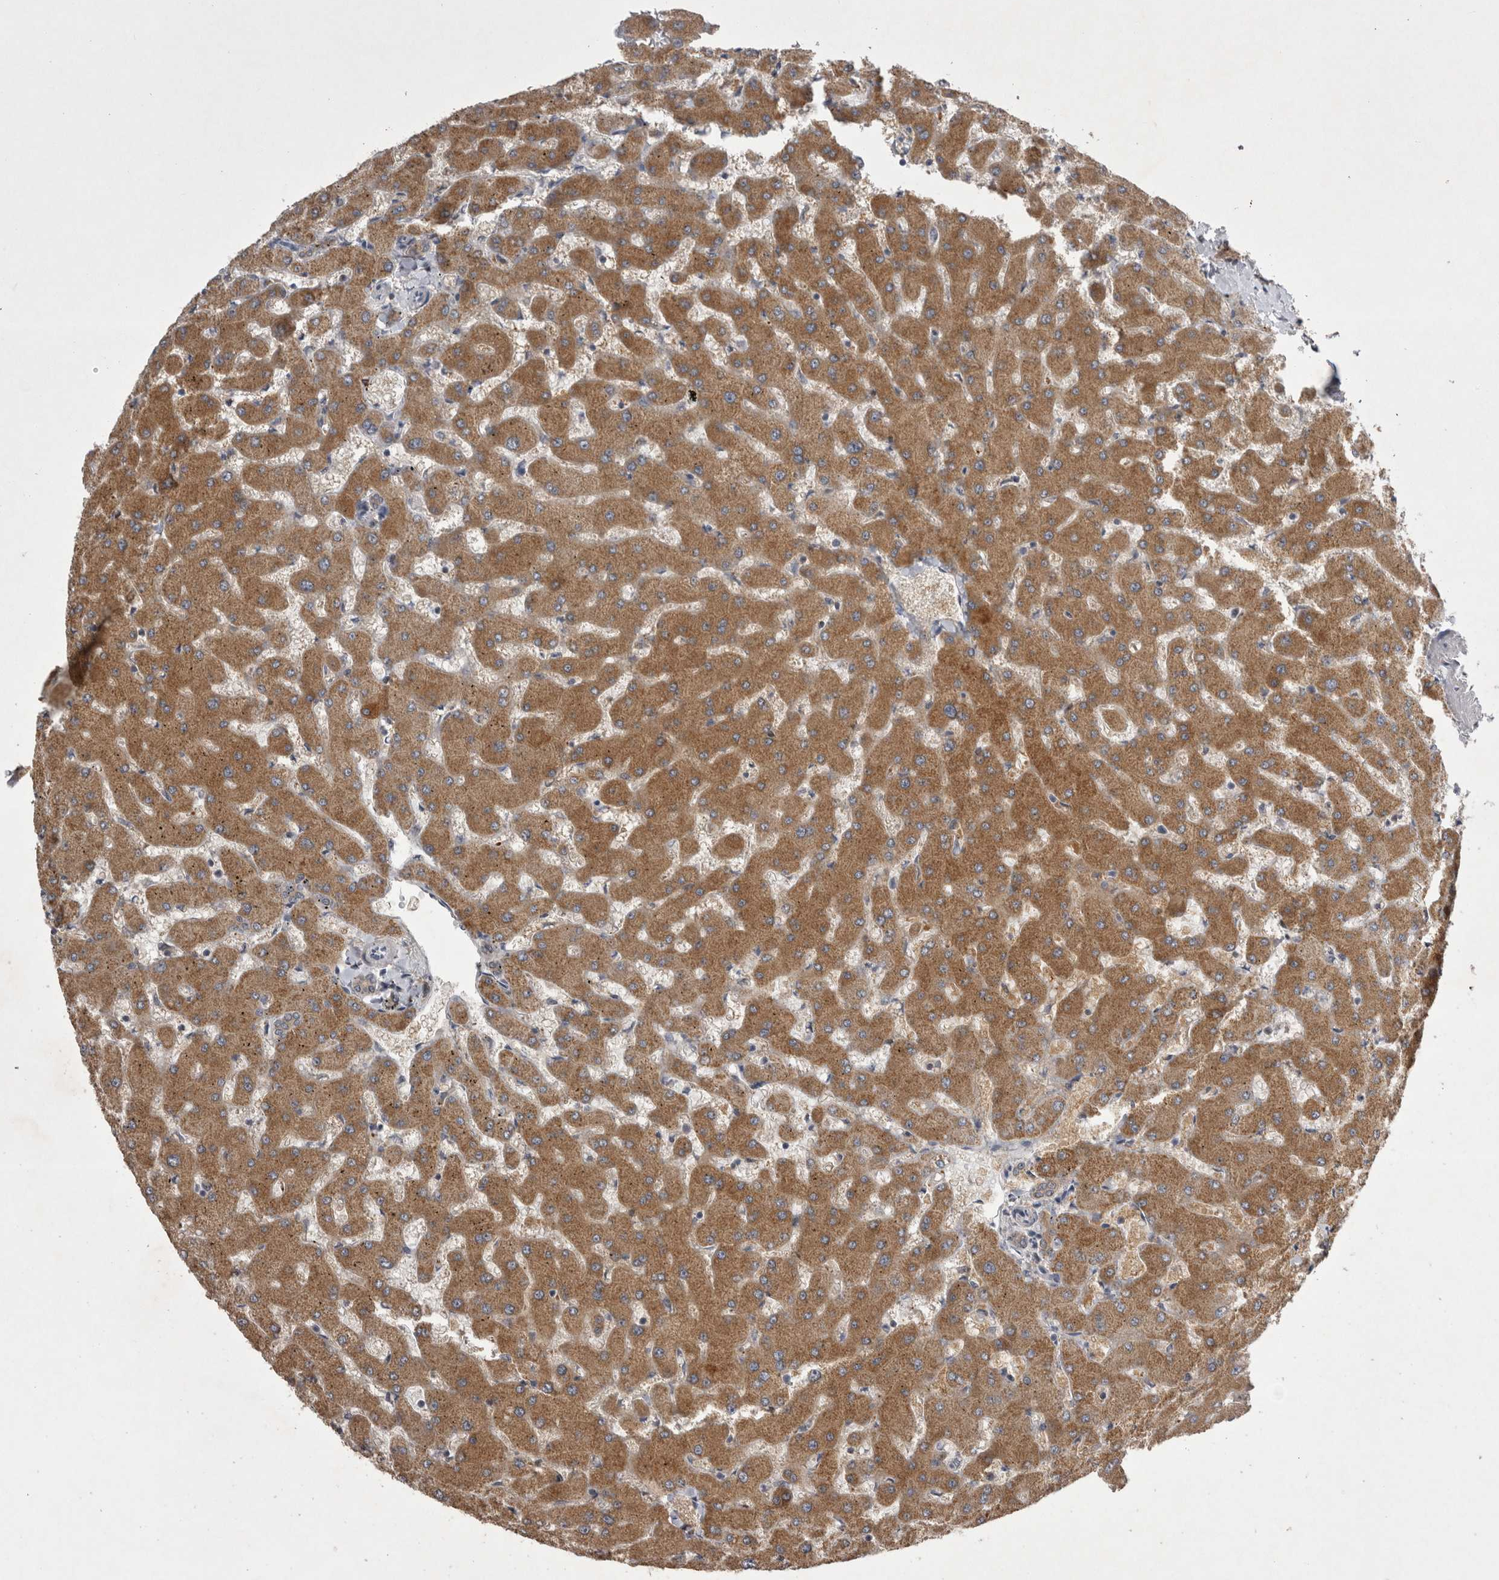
{"staining": {"intensity": "moderate", "quantity": ">75%", "location": "cytoplasmic/membranous"}, "tissue": "liver", "cell_type": "Cholangiocytes", "image_type": "normal", "snomed": [{"axis": "morphology", "description": "Normal tissue, NOS"}, {"axis": "topography", "description": "Liver"}], "caption": "Immunohistochemical staining of normal human liver demonstrates medium levels of moderate cytoplasmic/membranous expression in about >75% of cholangiocytes.", "gene": "CTBS", "patient": {"sex": "female", "age": 63}}